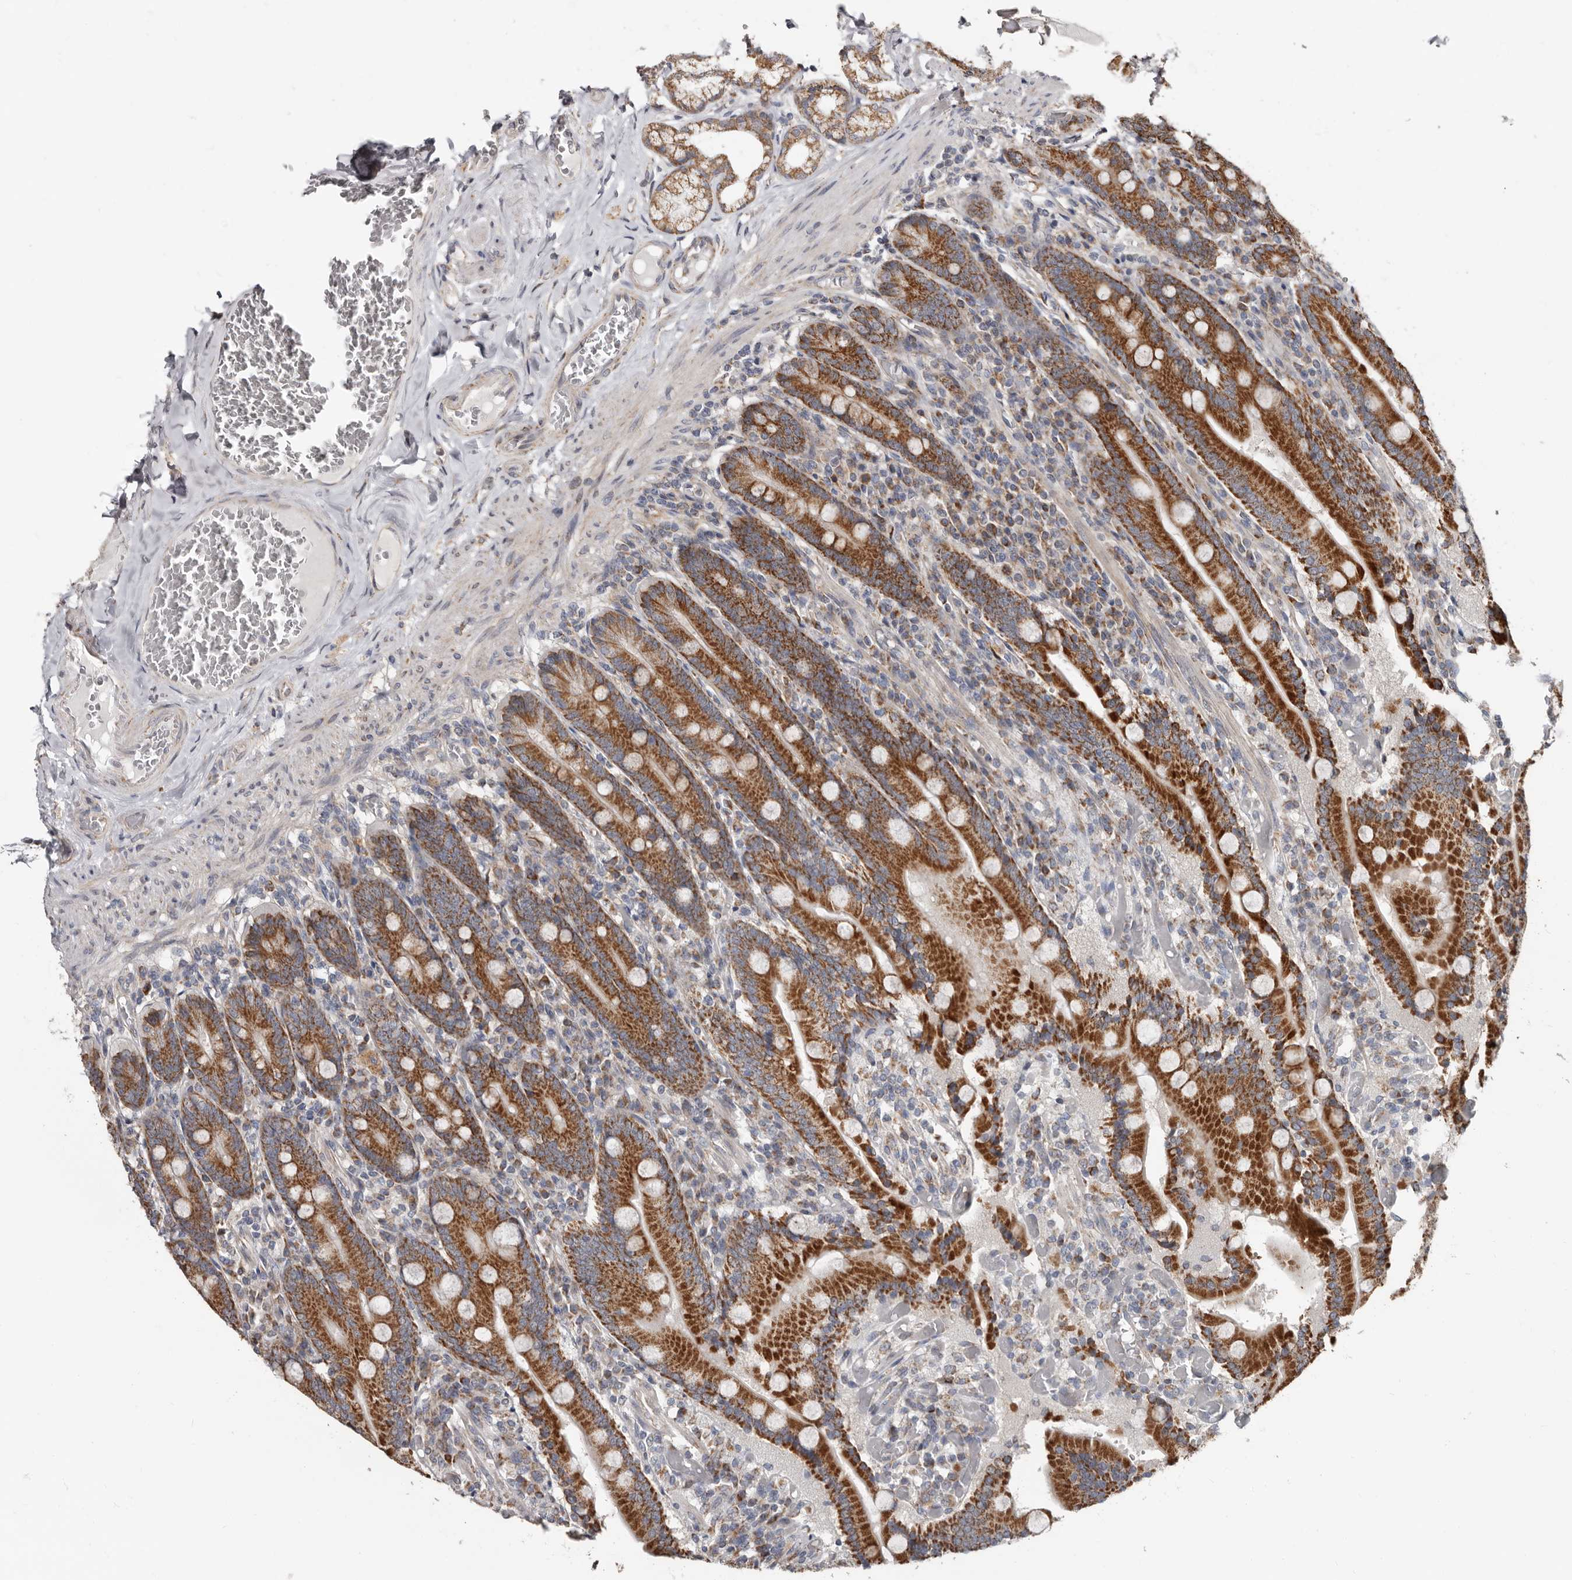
{"staining": {"intensity": "strong", "quantity": ">75%", "location": "cytoplasmic/membranous"}, "tissue": "duodenum", "cell_type": "Glandular cells", "image_type": "normal", "snomed": [{"axis": "morphology", "description": "Normal tissue, NOS"}, {"axis": "topography", "description": "Duodenum"}], "caption": "Duodenum stained for a protein (brown) reveals strong cytoplasmic/membranous positive expression in about >75% of glandular cells.", "gene": "MRPL18", "patient": {"sex": "female", "age": 62}}